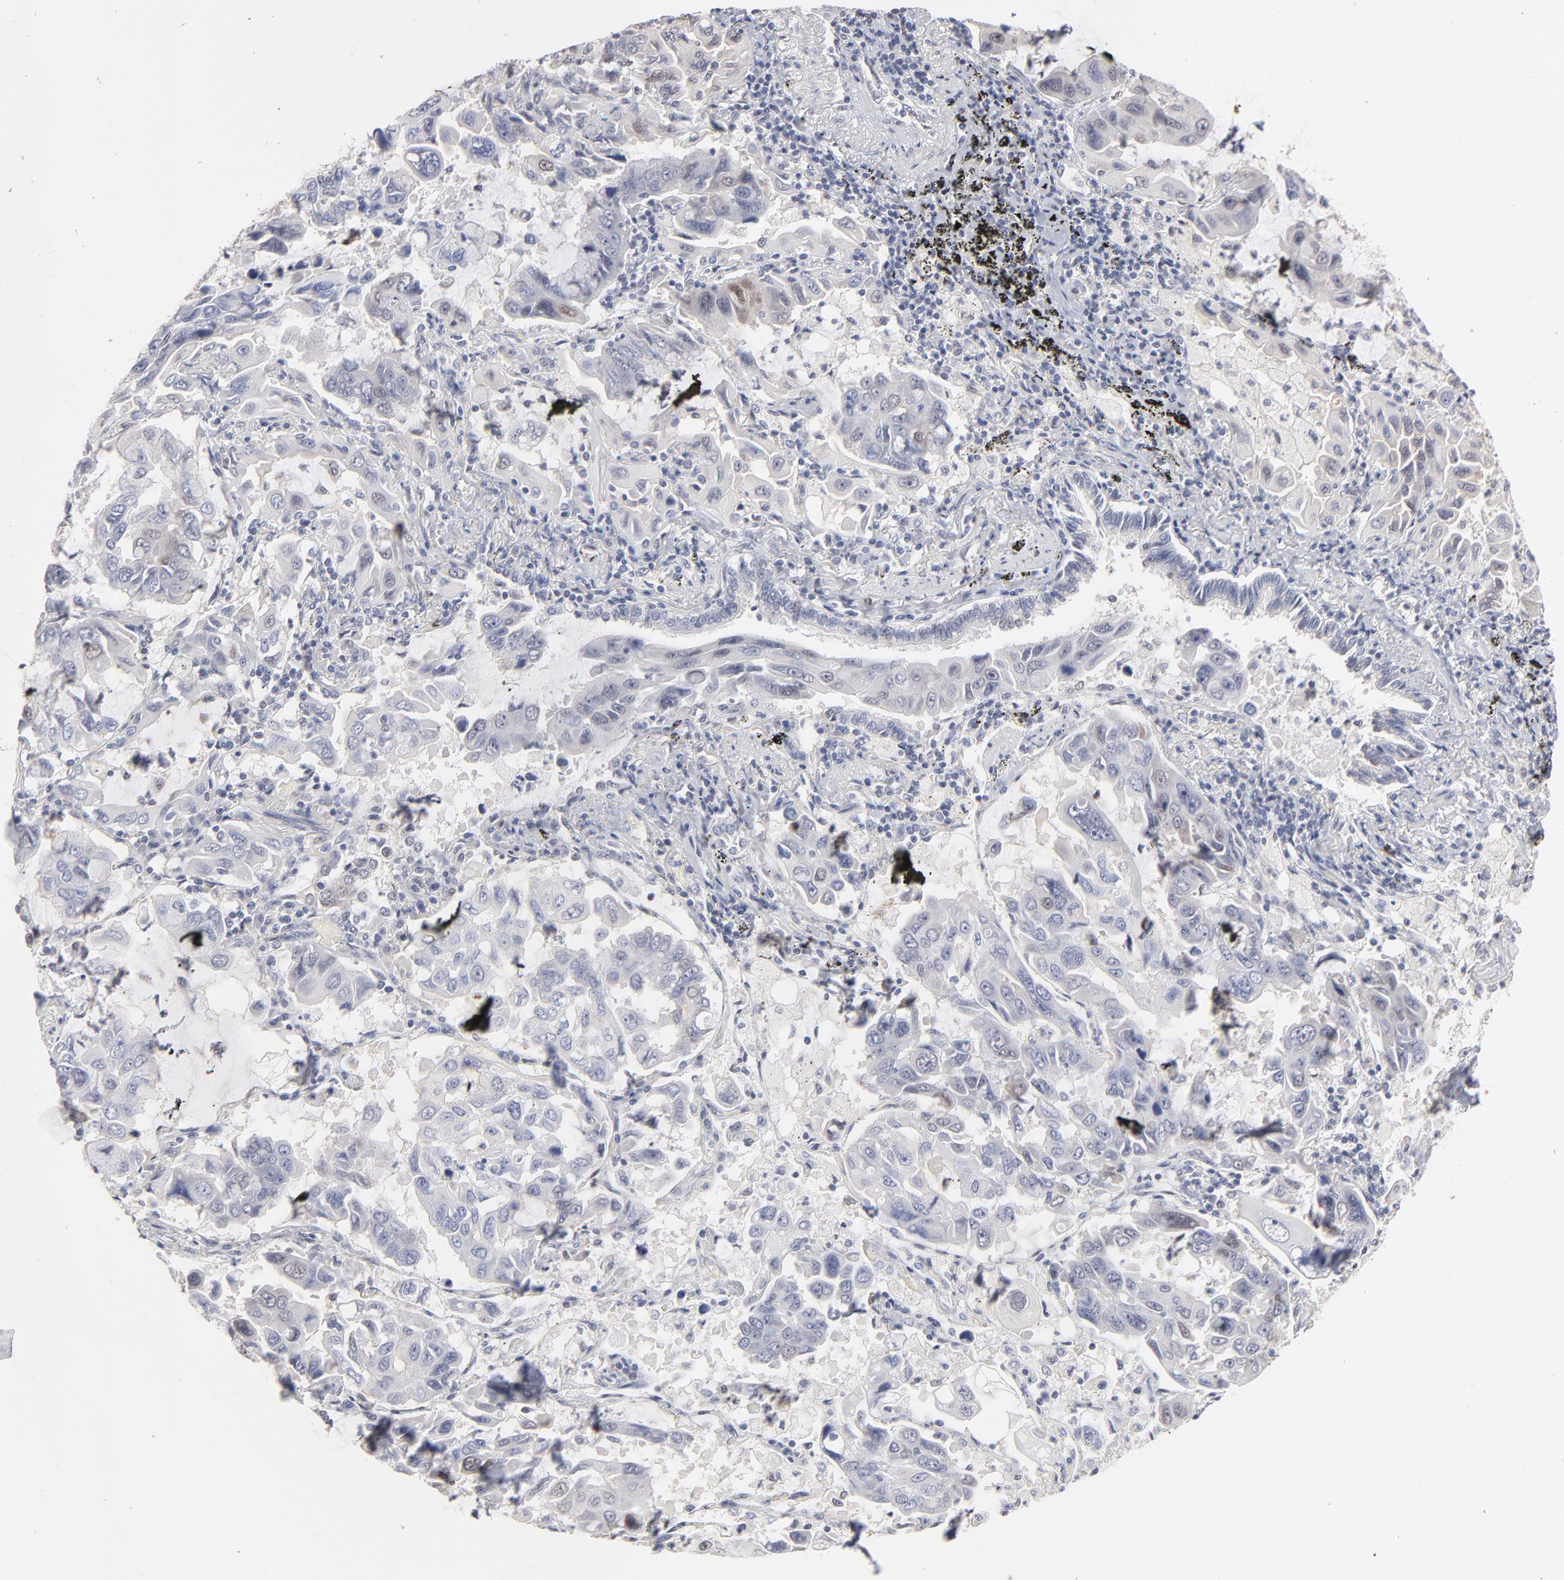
{"staining": {"intensity": "weak", "quantity": "<25%", "location": "nuclear"}, "tissue": "lung cancer", "cell_type": "Tumor cells", "image_type": "cancer", "snomed": [{"axis": "morphology", "description": "Adenocarcinoma, NOS"}, {"axis": "topography", "description": "Lung"}], "caption": "There is no significant expression in tumor cells of adenocarcinoma (lung). (Stains: DAB immunohistochemistry with hematoxylin counter stain, Microscopy: brightfield microscopy at high magnification).", "gene": "RBM3", "patient": {"sex": "male", "age": 64}}